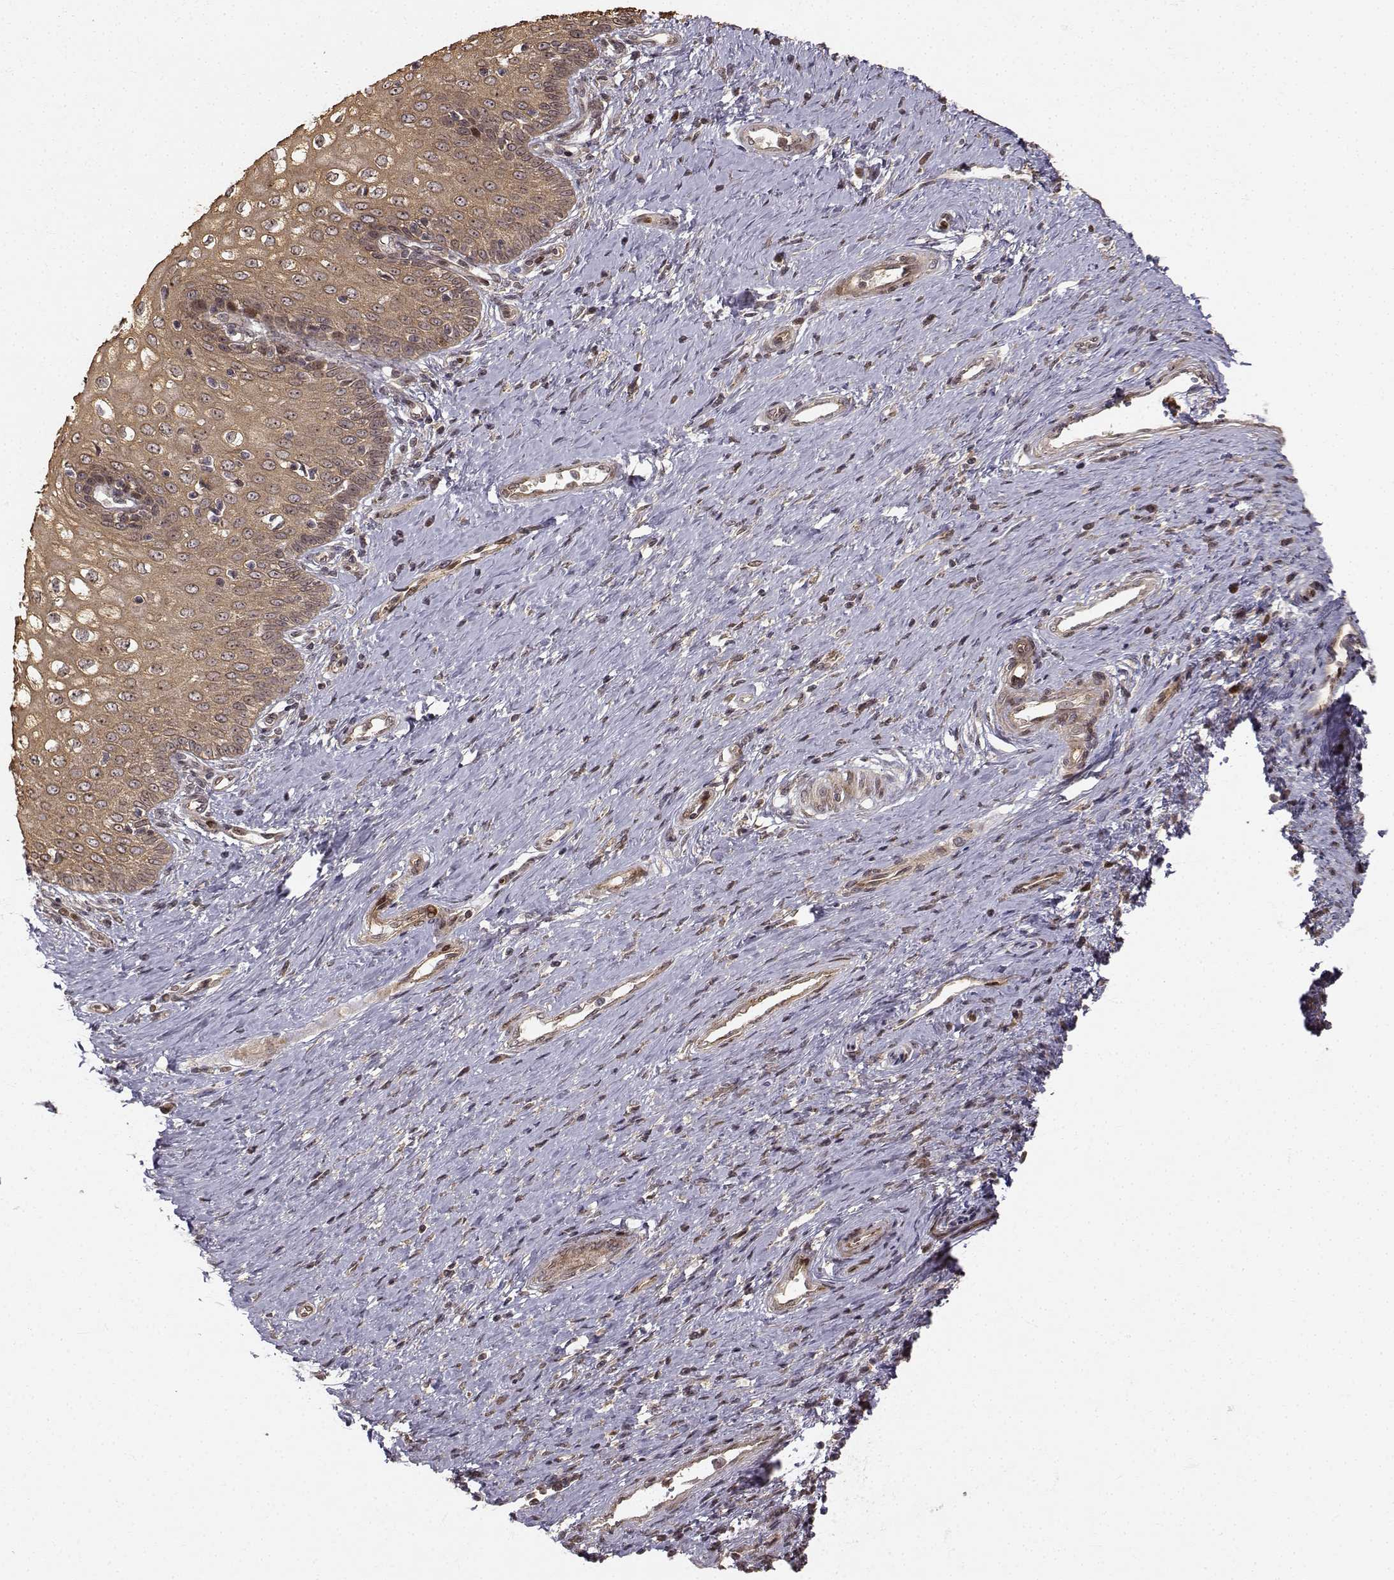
{"staining": {"intensity": "weak", "quantity": ">75%", "location": "cytoplasmic/membranous"}, "tissue": "cervical cancer", "cell_type": "Tumor cells", "image_type": "cancer", "snomed": [{"axis": "morphology", "description": "Squamous cell carcinoma, NOS"}, {"axis": "topography", "description": "Cervix"}], "caption": "This micrograph shows IHC staining of cervical cancer (squamous cell carcinoma), with low weak cytoplasmic/membranous expression in approximately >75% of tumor cells.", "gene": "APC", "patient": {"sex": "female", "age": 26}}